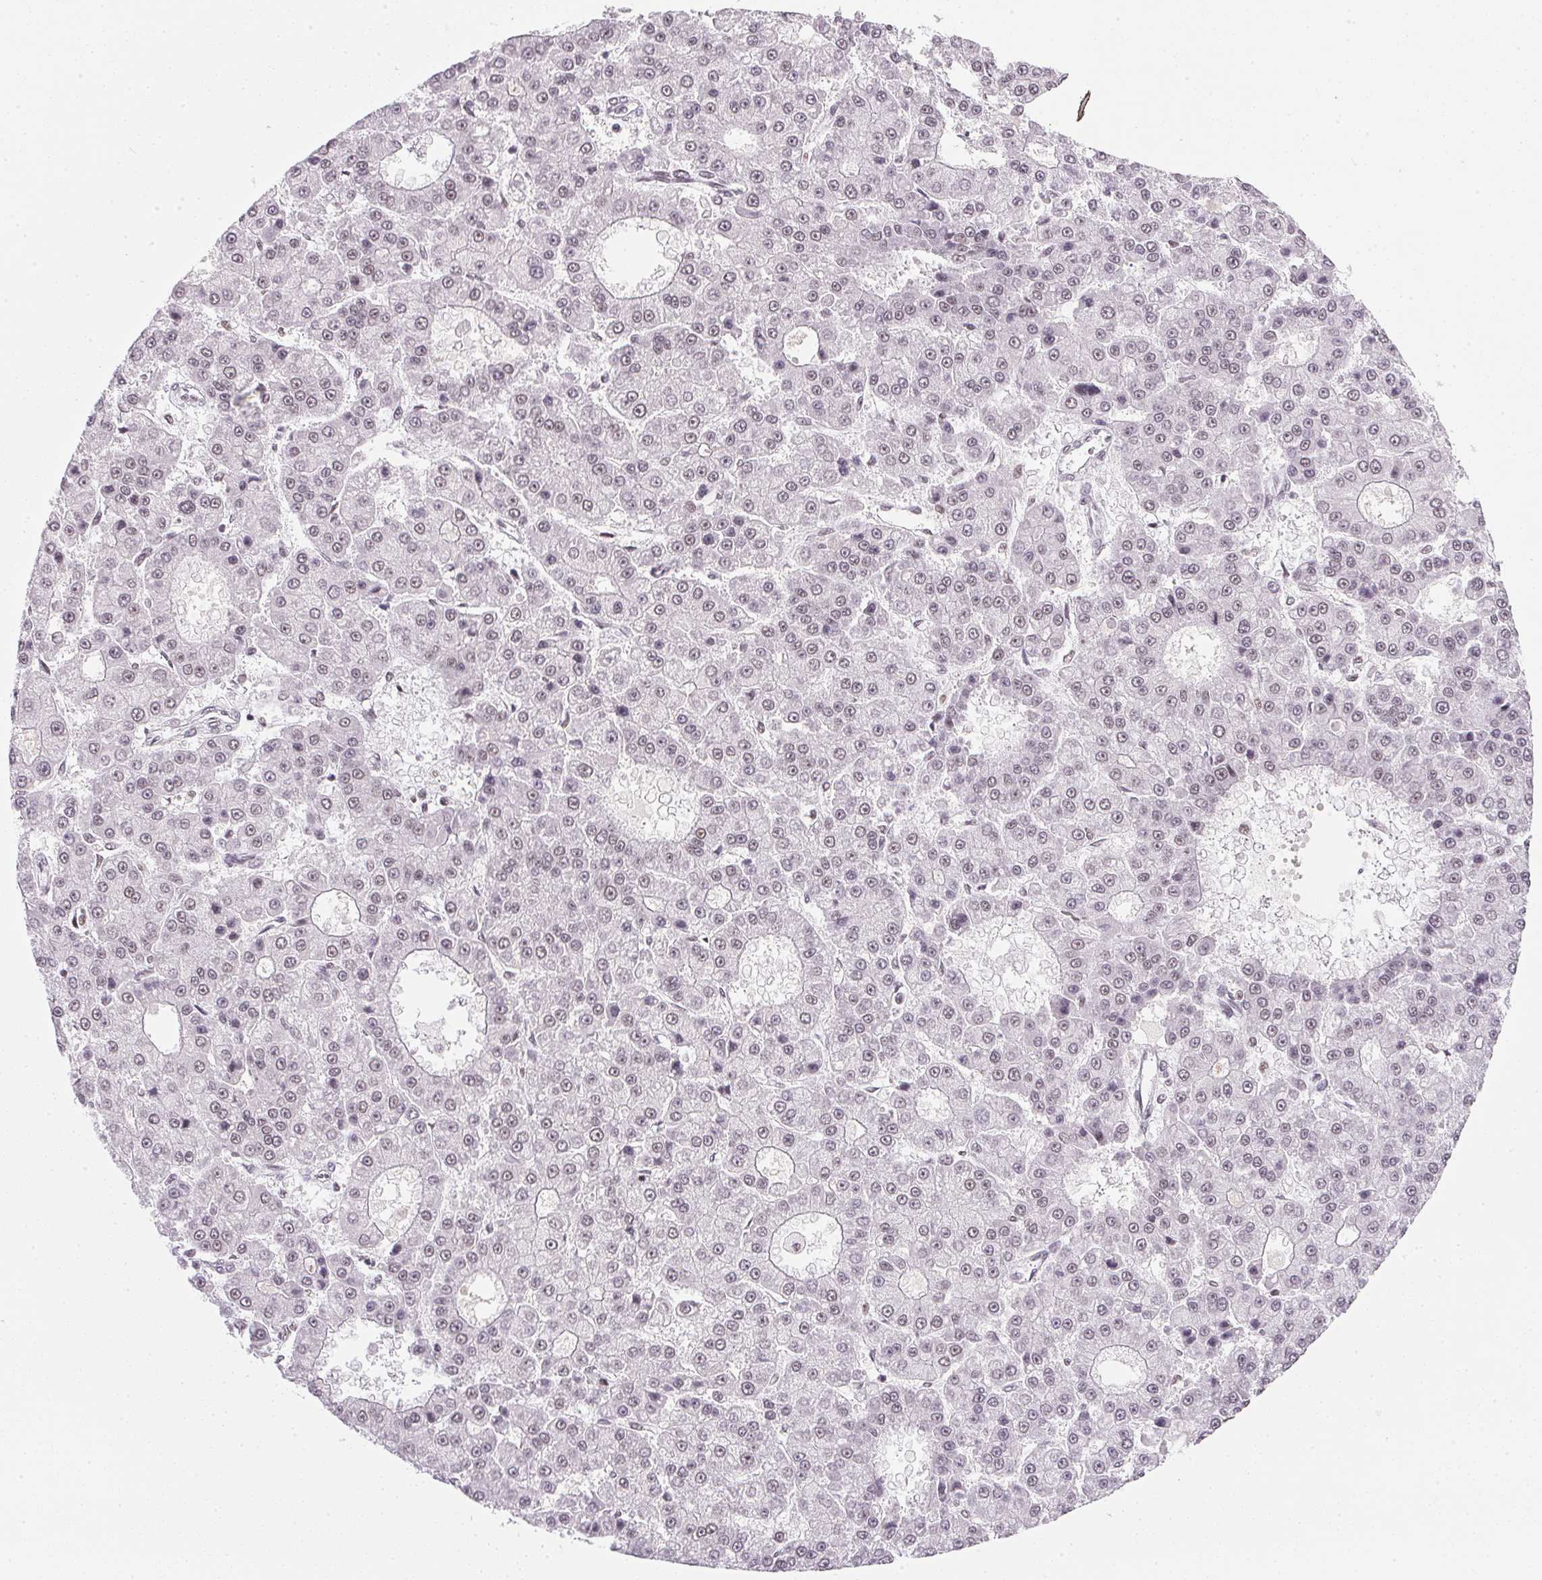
{"staining": {"intensity": "weak", "quantity": "<25%", "location": "nuclear"}, "tissue": "liver cancer", "cell_type": "Tumor cells", "image_type": "cancer", "snomed": [{"axis": "morphology", "description": "Carcinoma, Hepatocellular, NOS"}, {"axis": "topography", "description": "Liver"}], "caption": "A high-resolution photomicrograph shows immunohistochemistry (IHC) staining of liver cancer, which demonstrates no significant expression in tumor cells.", "gene": "SRSF7", "patient": {"sex": "male", "age": 70}}